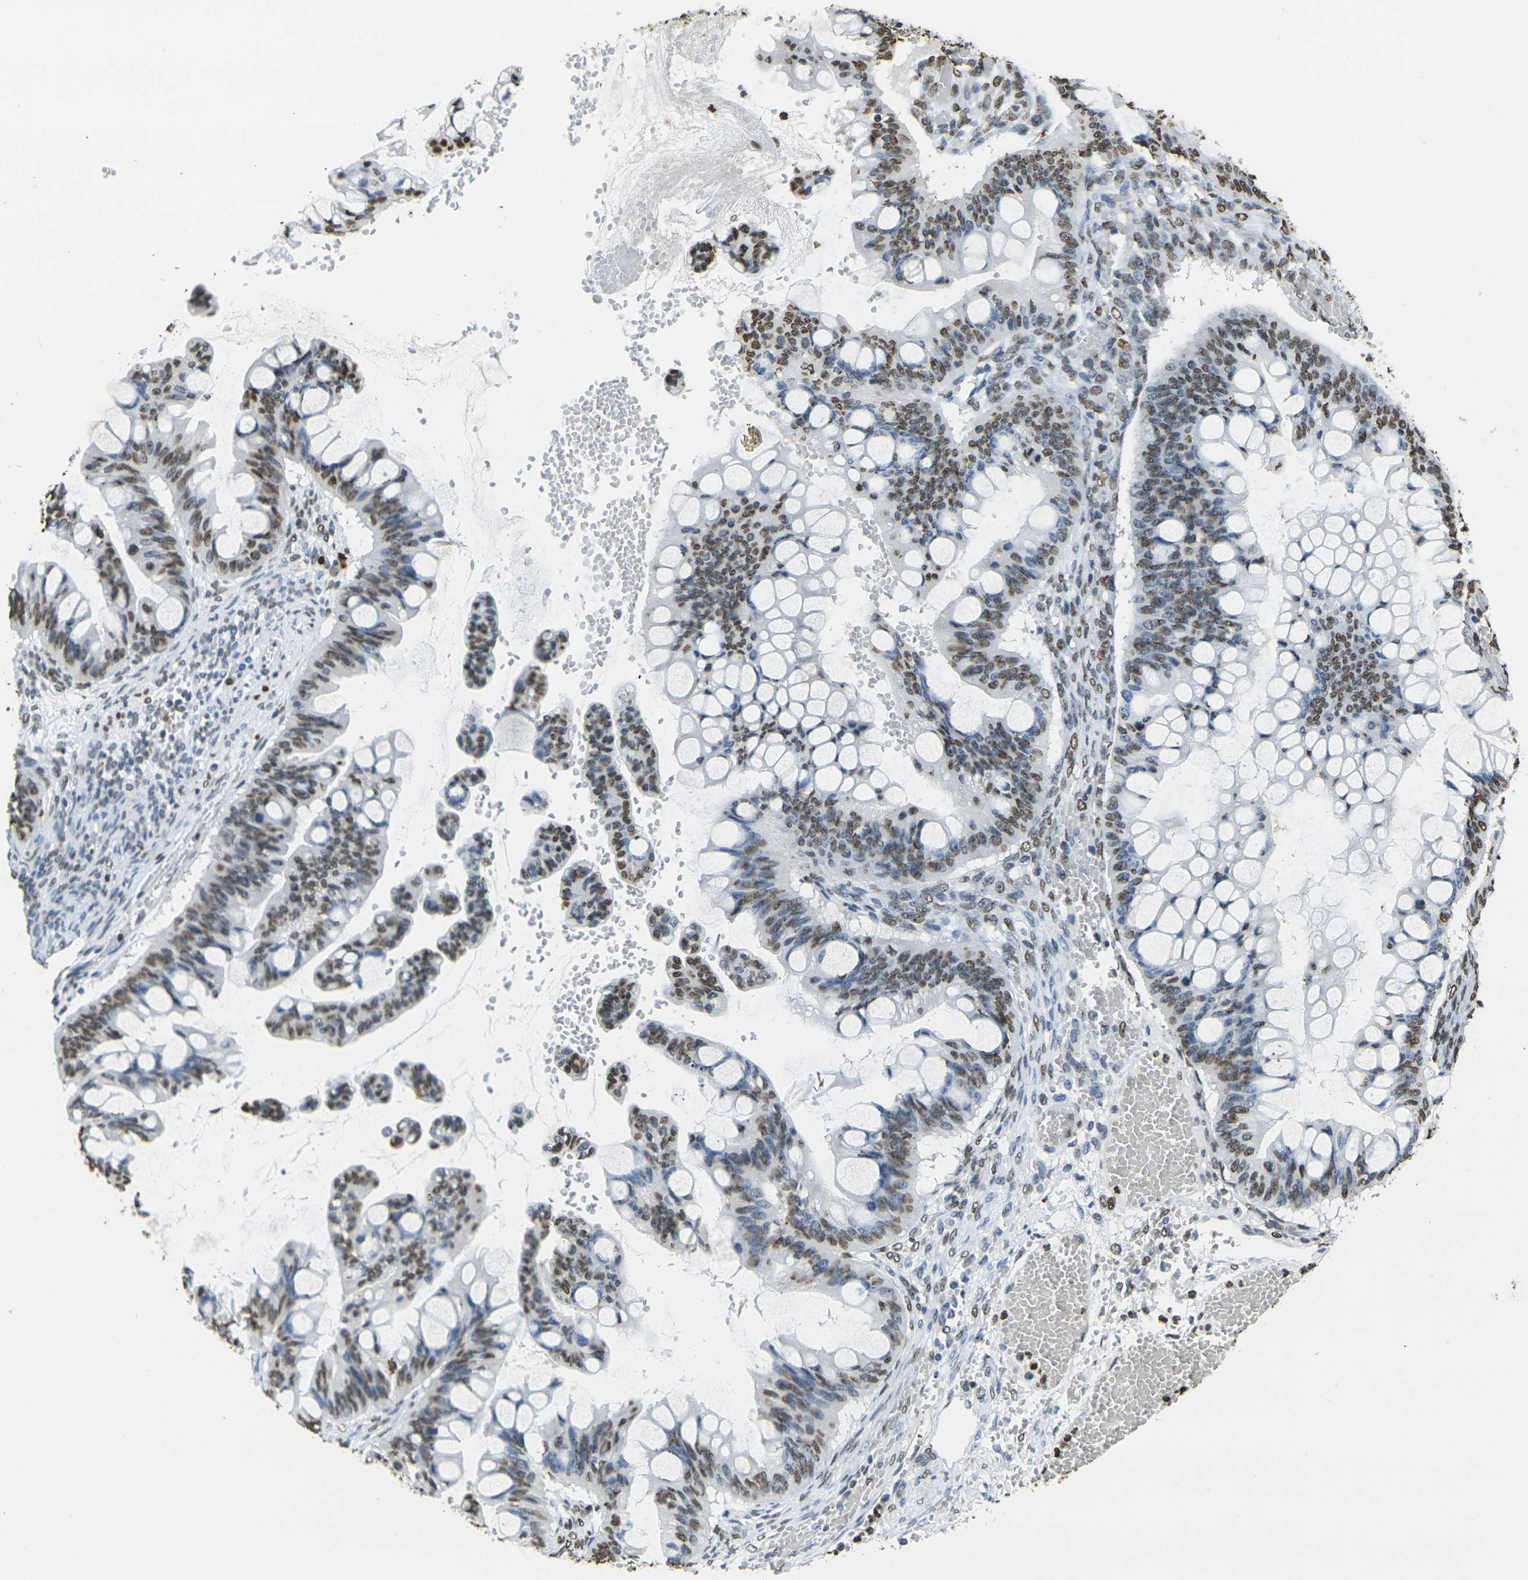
{"staining": {"intensity": "strong", "quantity": "25%-75%", "location": "nuclear"}, "tissue": "ovarian cancer", "cell_type": "Tumor cells", "image_type": "cancer", "snomed": [{"axis": "morphology", "description": "Cystadenocarcinoma, mucinous, NOS"}, {"axis": "topography", "description": "Ovary"}], "caption": "A high-resolution photomicrograph shows immunohistochemistry (IHC) staining of ovarian cancer, which reveals strong nuclear positivity in approximately 25%-75% of tumor cells.", "gene": "DRAXIN", "patient": {"sex": "female", "age": 73}}